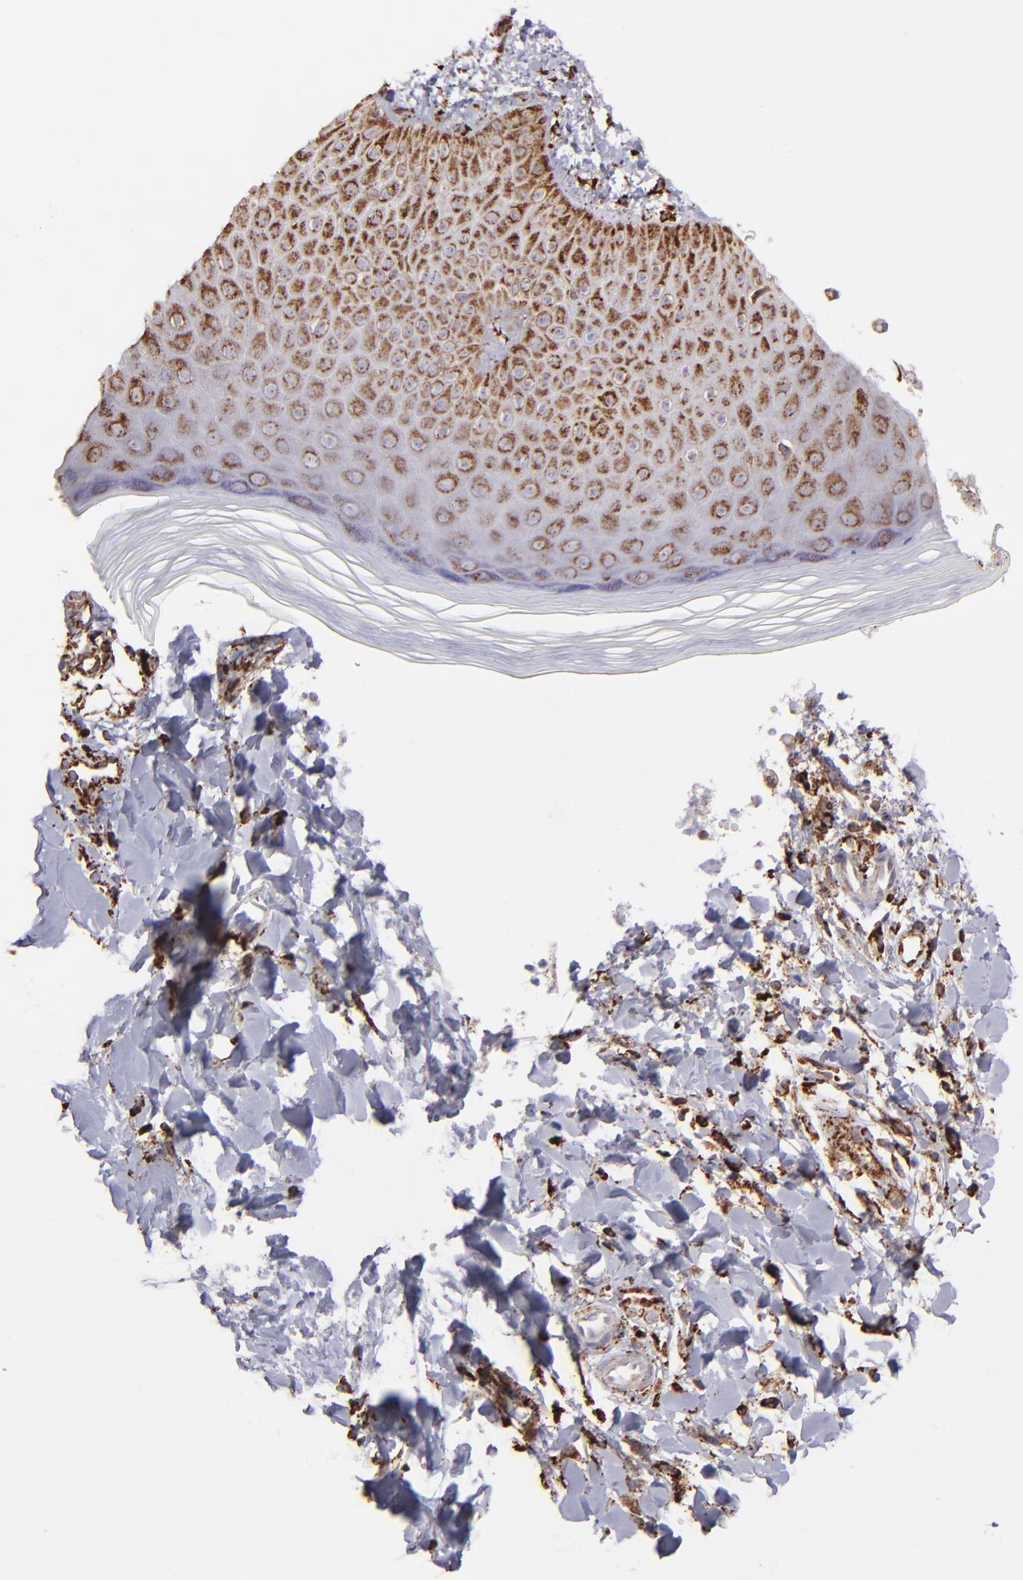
{"staining": {"intensity": "moderate", "quantity": ">75%", "location": "cytoplasmic/membranous"}, "tissue": "skin", "cell_type": "Epidermal cells", "image_type": "normal", "snomed": [{"axis": "morphology", "description": "Normal tissue, NOS"}, {"axis": "morphology", "description": "Inflammation, NOS"}, {"axis": "topography", "description": "Soft tissue"}, {"axis": "topography", "description": "Anal"}], "caption": "Protein staining of unremarkable skin demonstrates moderate cytoplasmic/membranous expression in about >75% of epidermal cells. (DAB (3,3'-diaminobenzidine) IHC, brown staining for protein, blue staining for nuclei).", "gene": "MAOB", "patient": {"sex": "female", "age": 15}}